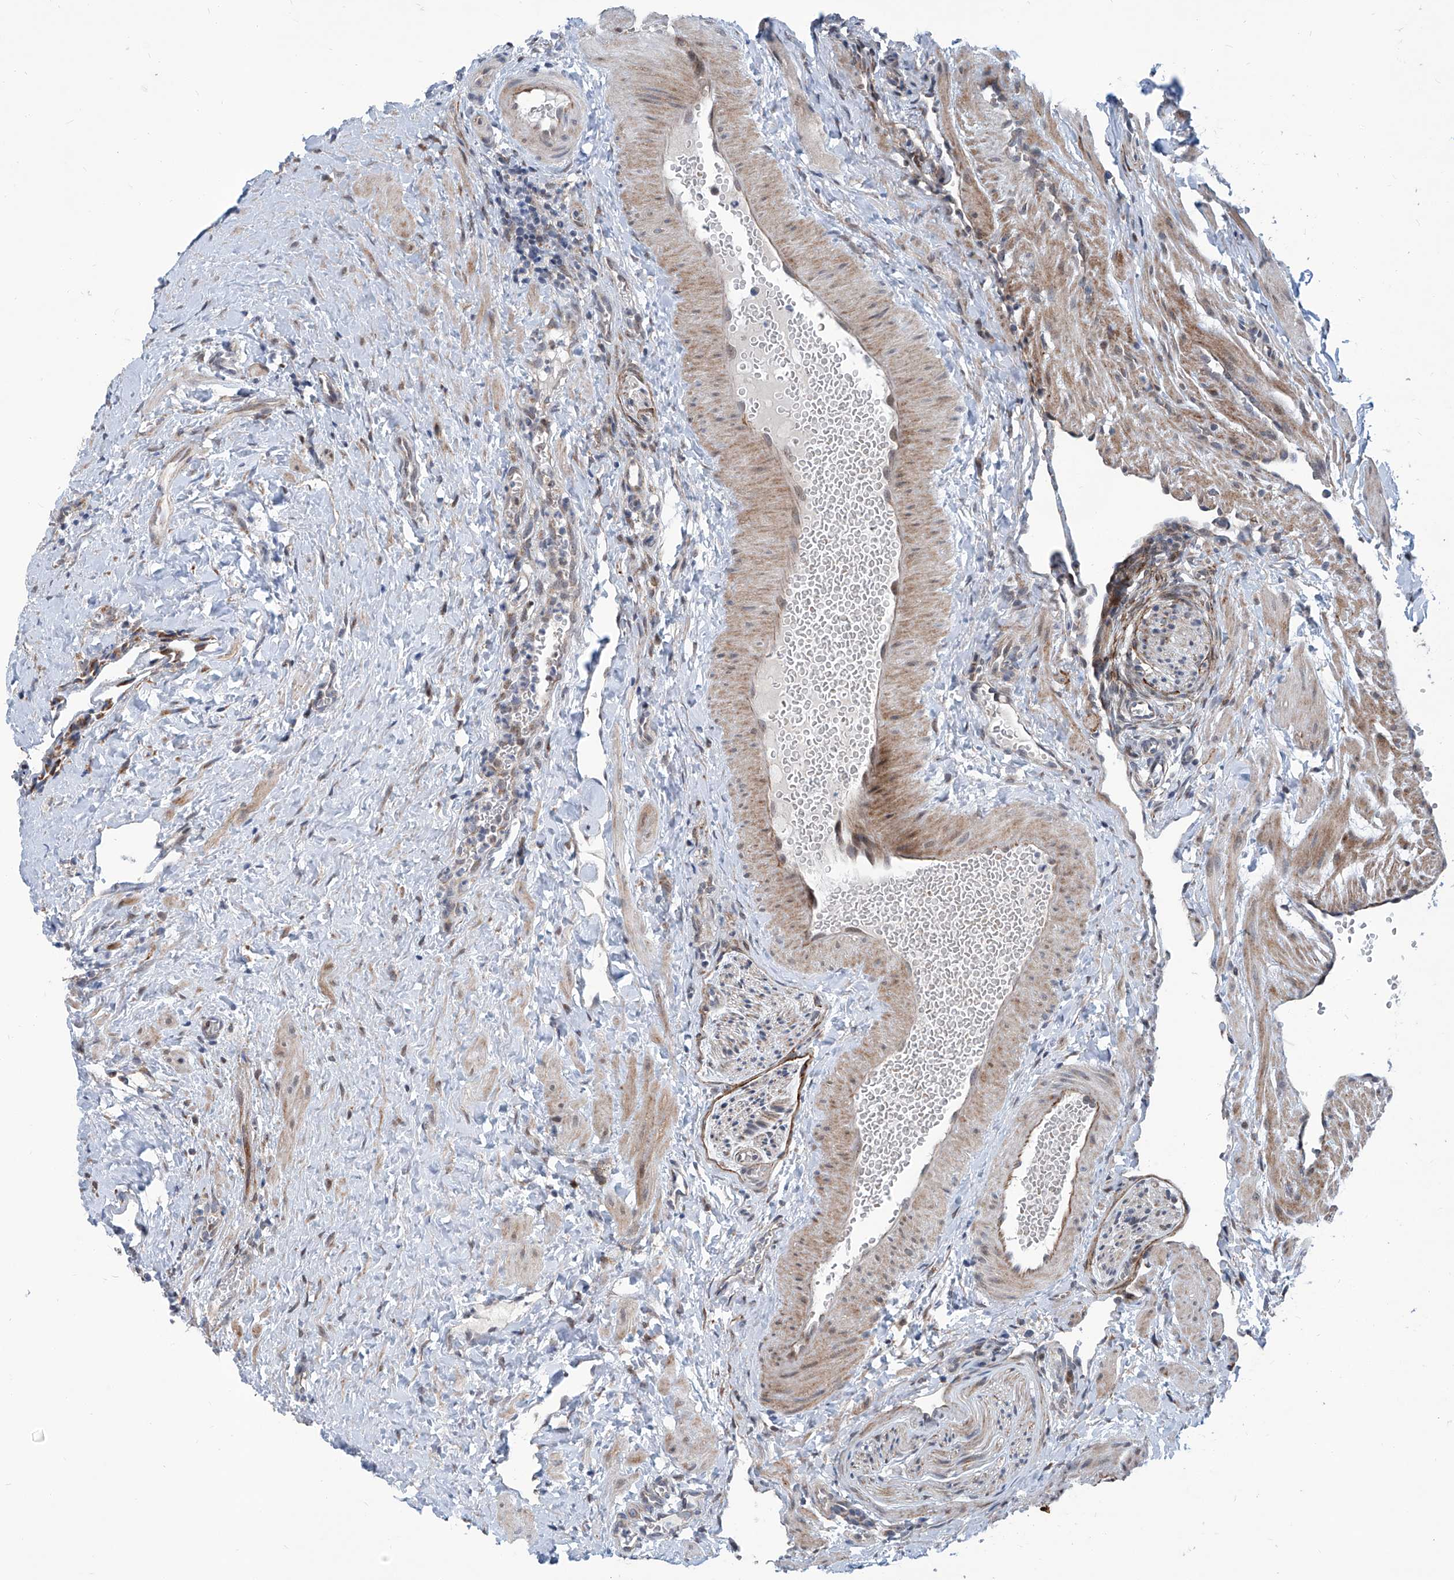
{"staining": {"intensity": "negative", "quantity": "none", "location": "none"}, "tissue": "ovary", "cell_type": "Follicle cells", "image_type": "normal", "snomed": [{"axis": "morphology", "description": "Normal tissue, NOS"}, {"axis": "morphology", "description": "Cyst, NOS"}, {"axis": "topography", "description": "Ovary"}], "caption": "IHC photomicrograph of benign ovary stained for a protein (brown), which shows no expression in follicle cells. The staining was performed using DAB (3,3'-diaminobenzidine) to visualize the protein expression in brown, while the nuclei were stained in blue with hematoxylin (Magnification: 20x).", "gene": "USP48", "patient": {"sex": "female", "age": 33}}